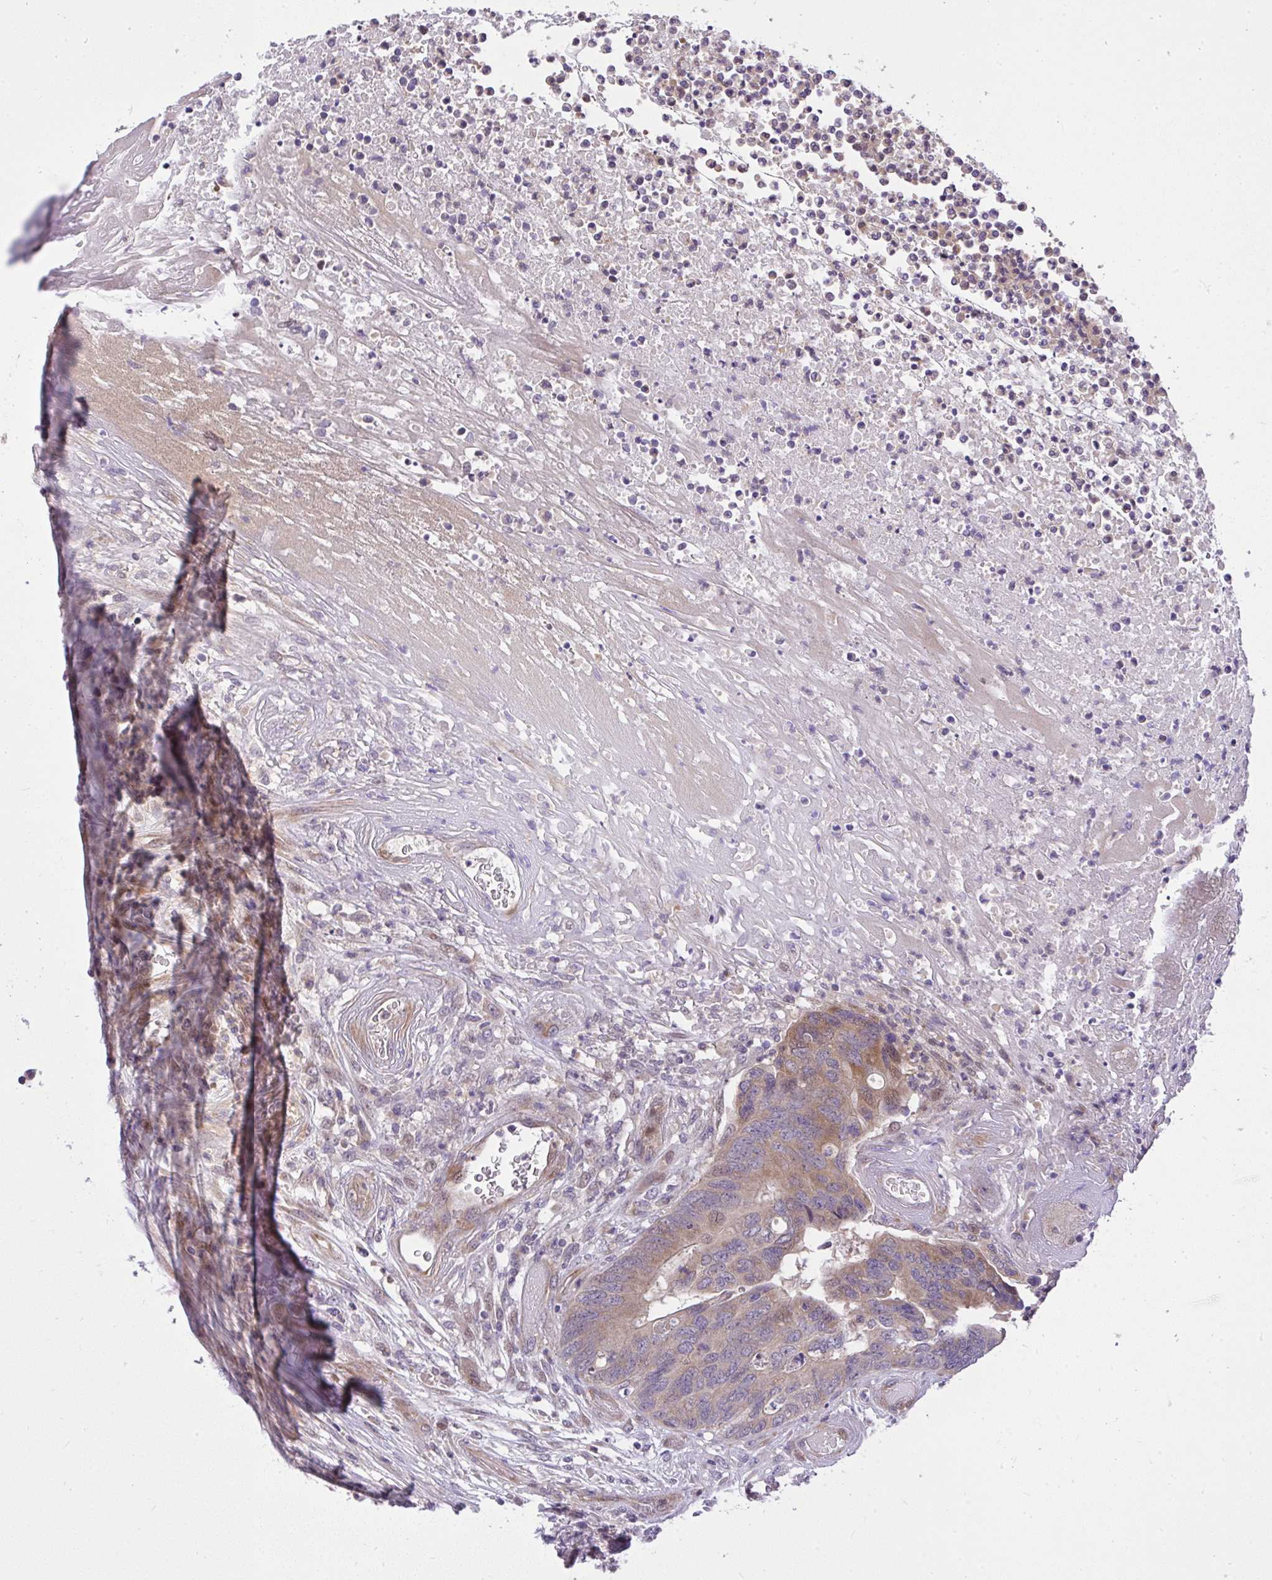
{"staining": {"intensity": "moderate", "quantity": "<25%", "location": "cytoplasmic/membranous"}, "tissue": "colorectal cancer", "cell_type": "Tumor cells", "image_type": "cancer", "snomed": [{"axis": "morphology", "description": "Adenocarcinoma, NOS"}, {"axis": "topography", "description": "Colon"}], "caption": "Immunohistochemistry (DAB) staining of colorectal cancer shows moderate cytoplasmic/membranous protein positivity in approximately <25% of tumor cells.", "gene": "CHIA", "patient": {"sex": "female", "age": 67}}